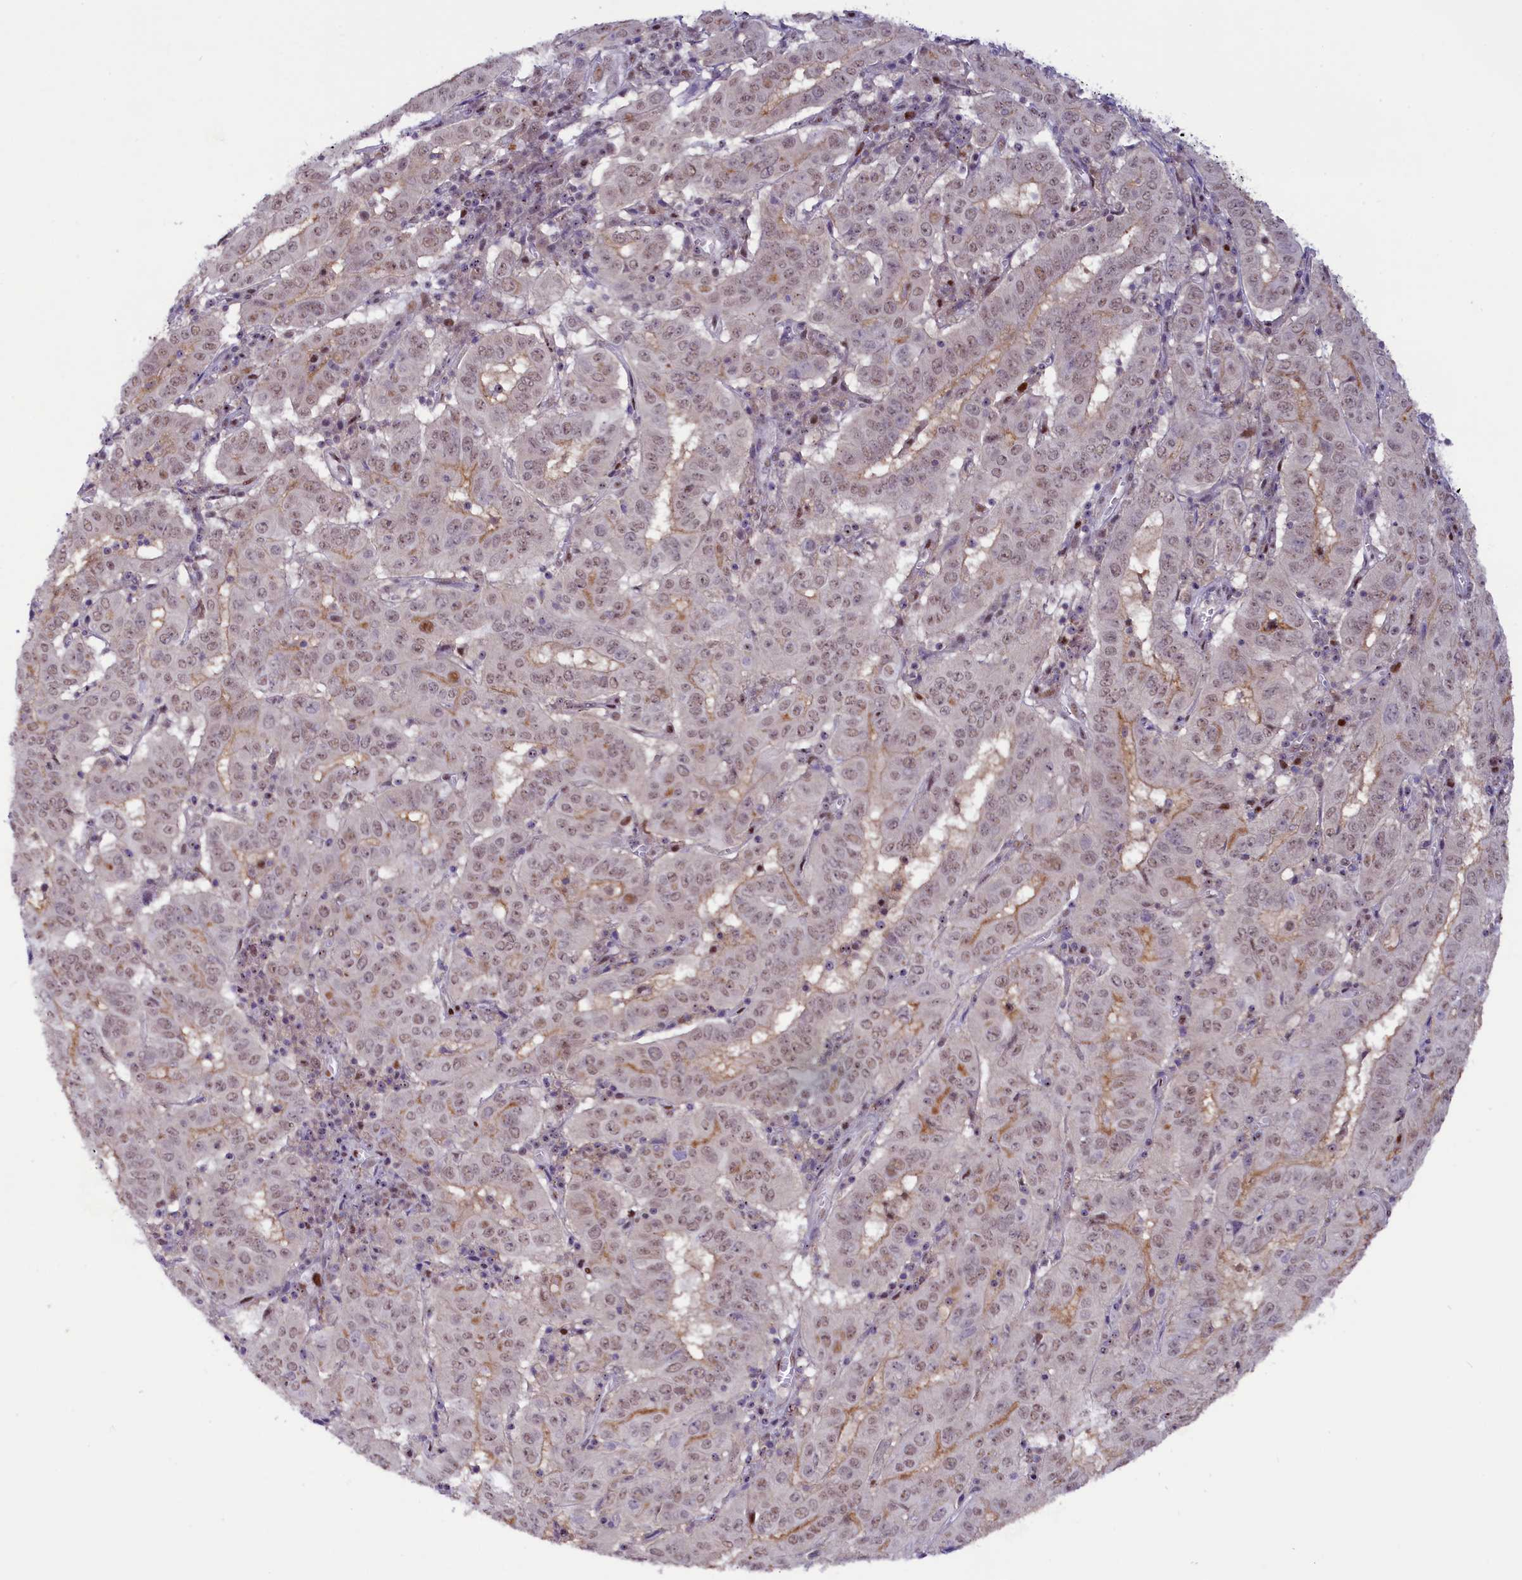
{"staining": {"intensity": "weak", "quantity": ">75%", "location": "nuclear"}, "tissue": "pancreatic cancer", "cell_type": "Tumor cells", "image_type": "cancer", "snomed": [{"axis": "morphology", "description": "Adenocarcinoma, NOS"}, {"axis": "topography", "description": "Pancreas"}], "caption": "Pancreatic adenocarcinoma tissue shows weak nuclear positivity in approximately >75% of tumor cells, visualized by immunohistochemistry.", "gene": "ANKS3", "patient": {"sex": "male", "age": 63}}